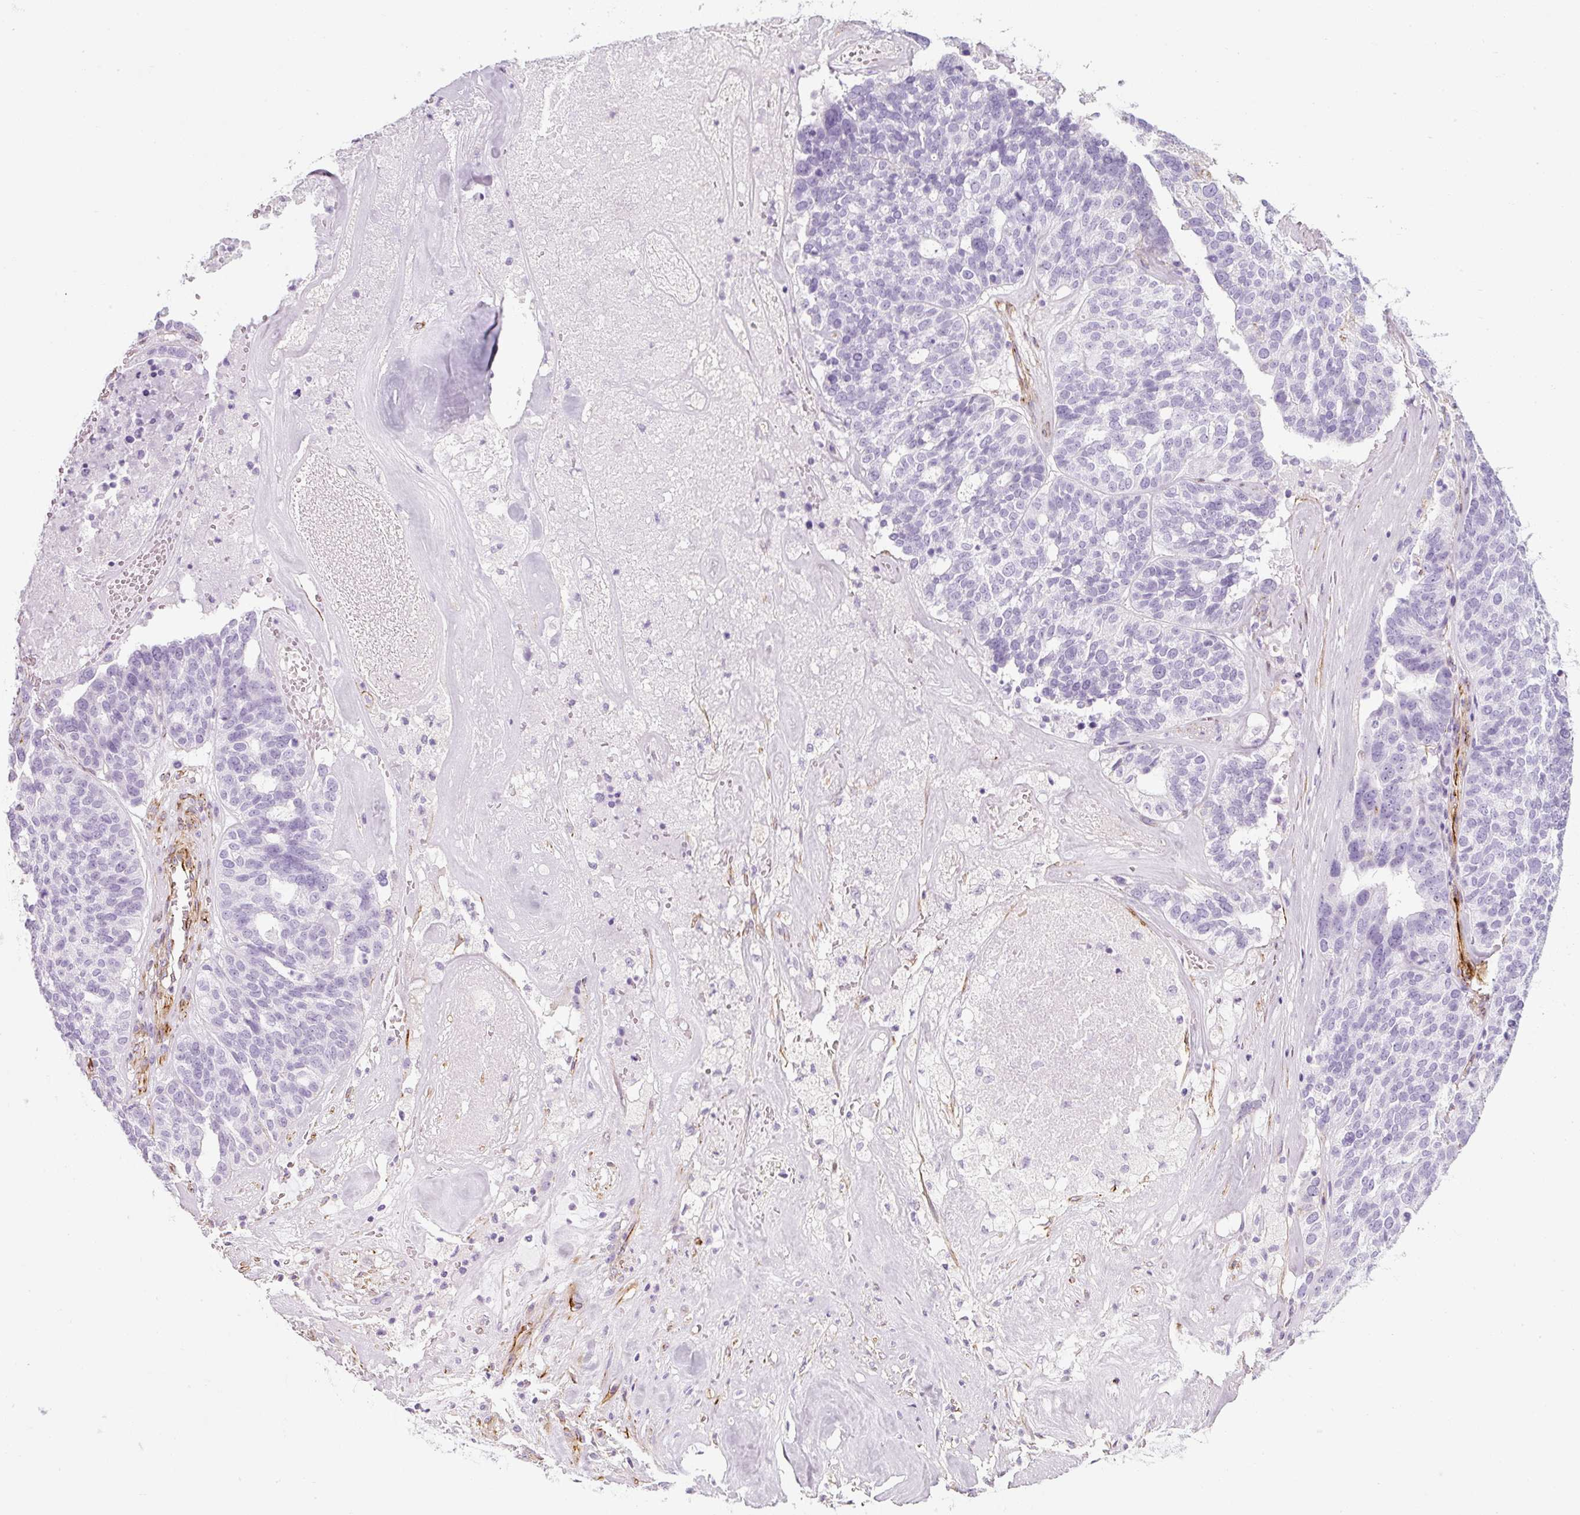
{"staining": {"intensity": "negative", "quantity": "none", "location": "none"}, "tissue": "ovarian cancer", "cell_type": "Tumor cells", "image_type": "cancer", "snomed": [{"axis": "morphology", "description": "Cystadenocarcinoma, serous, NOS"}, {"axis": "topography", "description": "Ovary"}], "caption": "This is a photomicrograph of immunohistochemistry (IHC) staining of ovarian cancer (serous cystadenocarcinoma), which shows no staining in tumor cells.", "gene": "CAVIN3", "patient": {"sex": "female", "age": 59}}